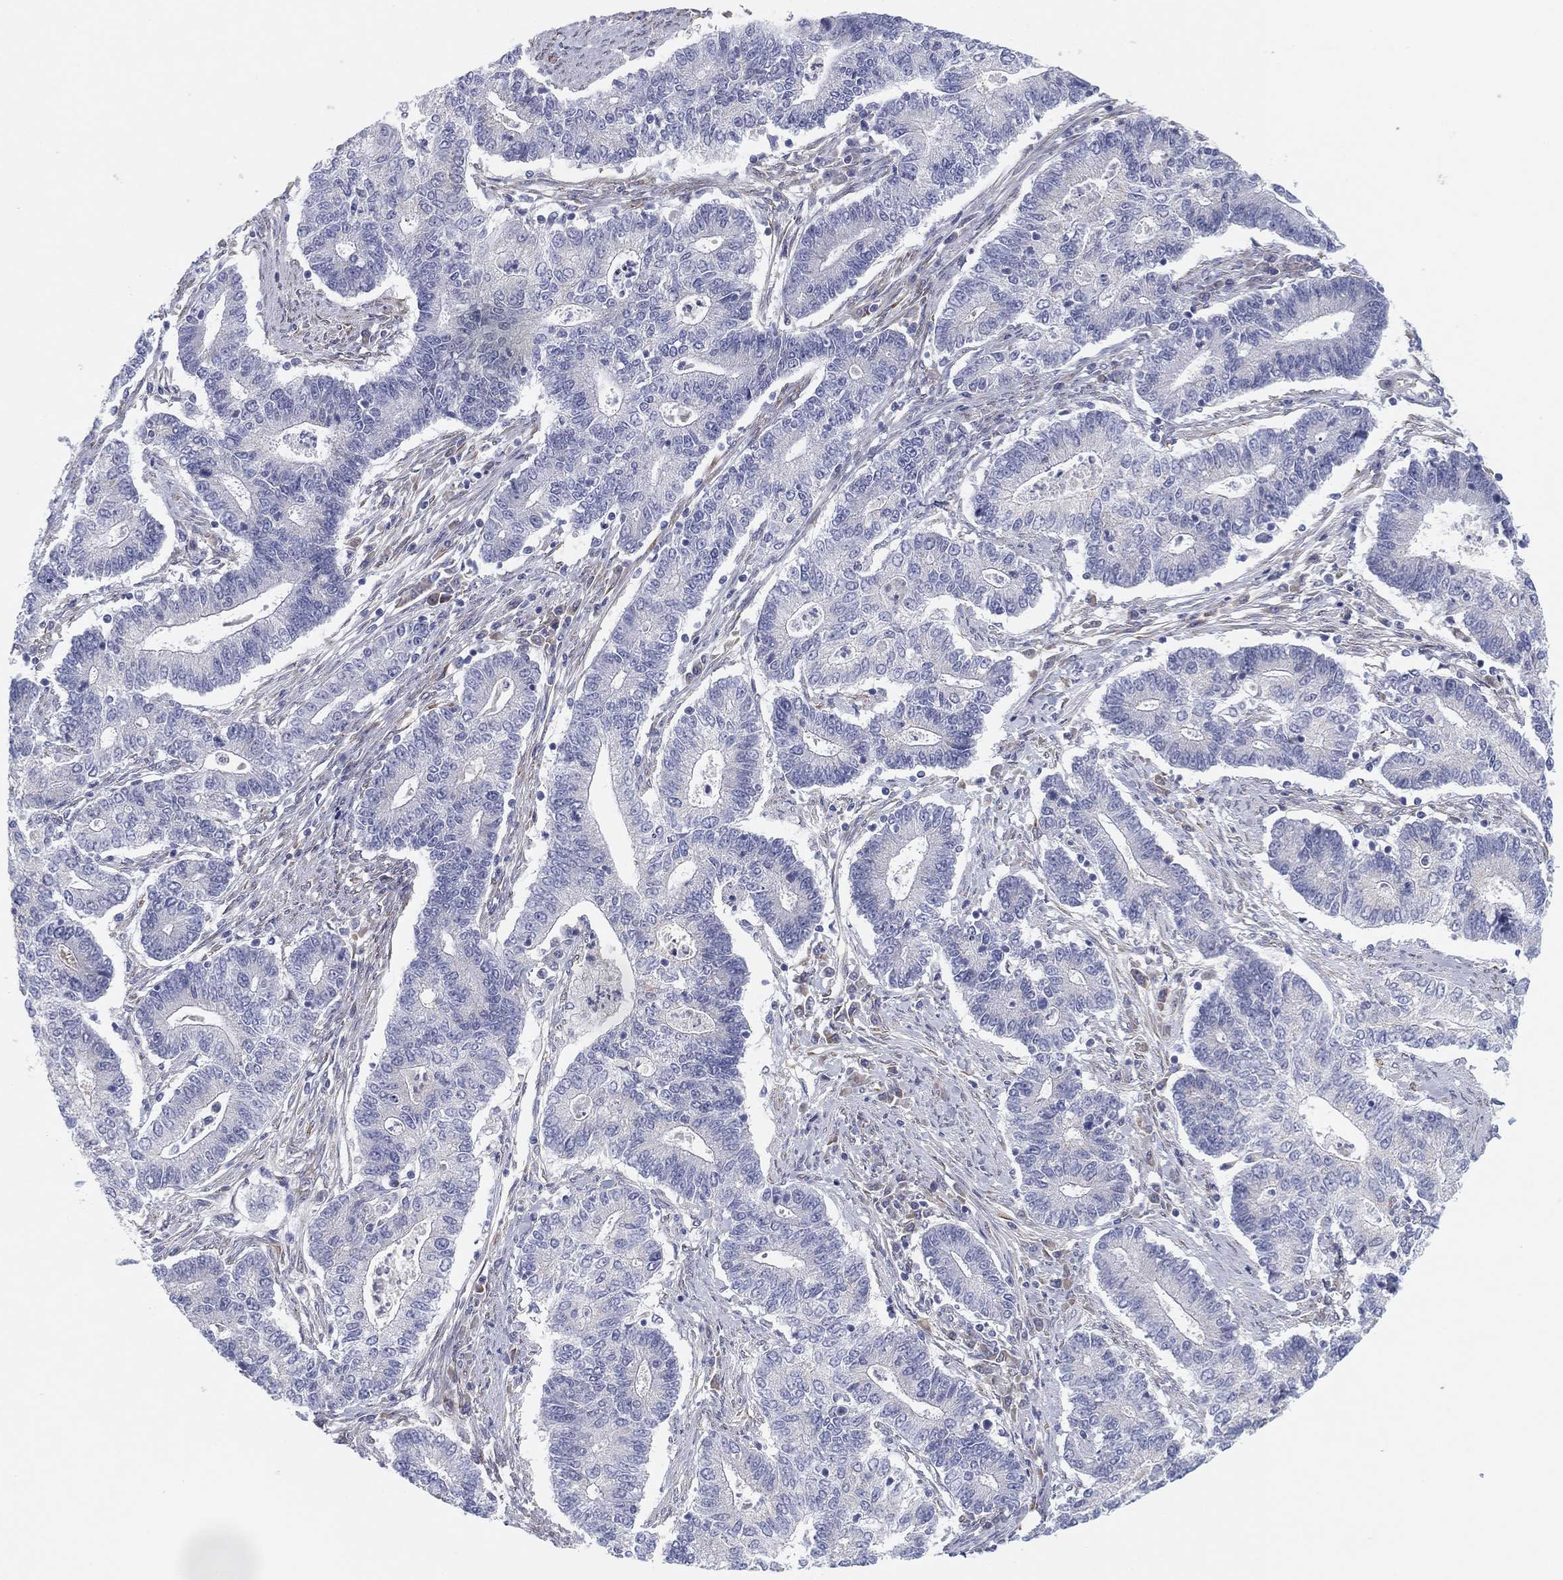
{"staining": {"intensity": "negative", "quantity": "none", "location": "none"}, "tissue": "endometrial cancer", "cell_type": "Tumor cells", "image_type": "cancer", "snomed": [{"axis": "morphology", "description": "Adenocarcinoma, NOS"}, {"axis": "topography", "description": "Uterus"}, {"axis": "topography", "description": "Endometrium"}], "caption": "A photomicrograph of human adenocarcinoma (endometrial) is negative for staining in tumor cells. (Immunohistochemistry, brightfield microscopy, high magnification).", "gene": "MLF1", "patient": {"sex": "female", "age": 54}}